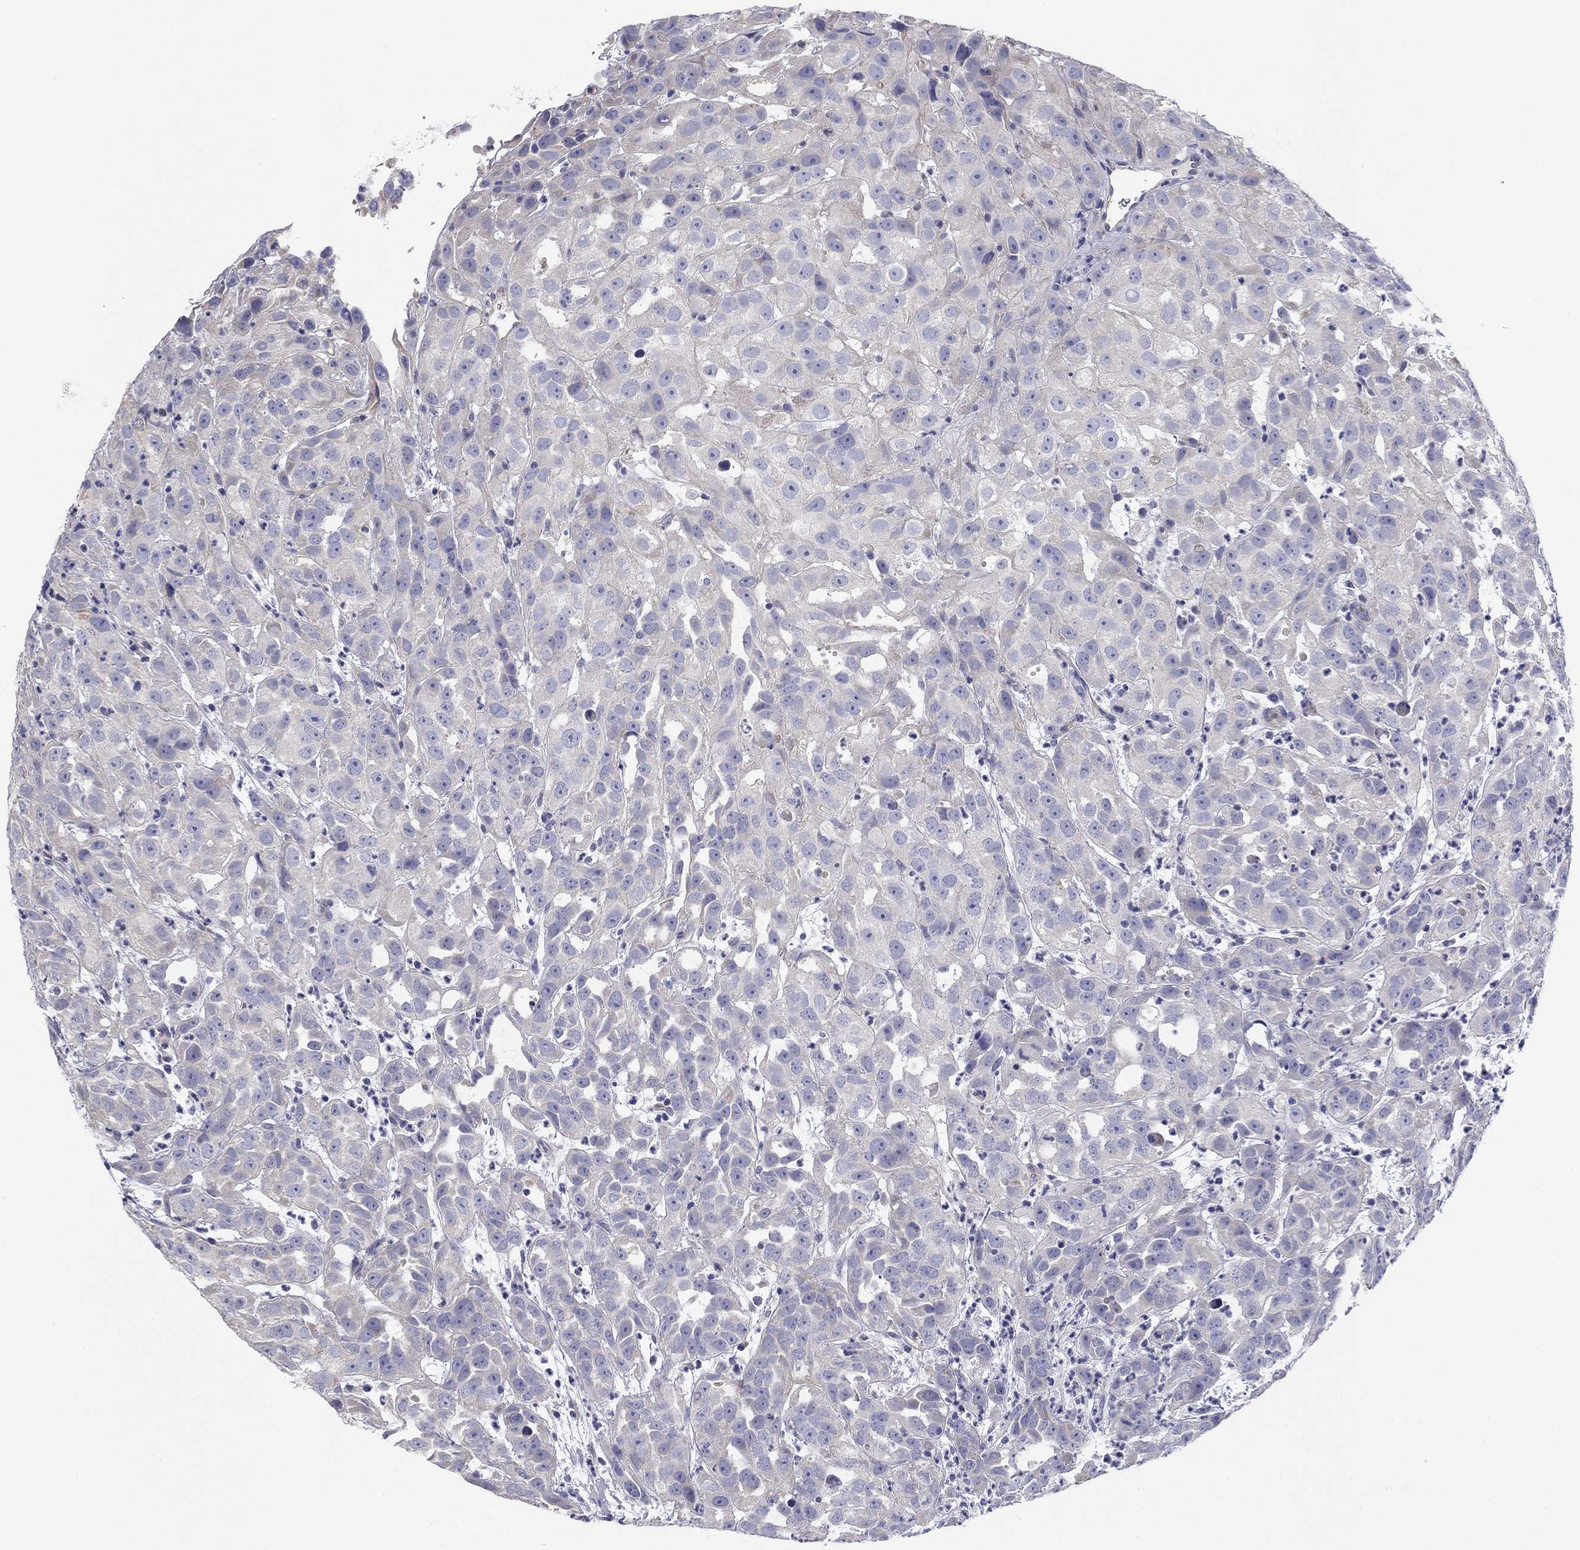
{"staining": {"intensity": "weak", "quantity": "25%-75%", "location": "cytoplasmic/membranous"}, "tissue": "urothelial cancer", "cell_type": "Tumor cells", "image_type": "cancer", "snomed": [{"axis": "morphology", "description": "Urothelial carcinoma, High grade"}, {"axis": "topography", "description": "Urinary bladder"}], "caption": "Protein expression analysis of urothelial cancer exhibits weak cytoplasmic/membranous staining in about 25%-75% of tumor cells.", "gene": "SEPTIN3", "patient": {"sex": "female", "age": 41}}